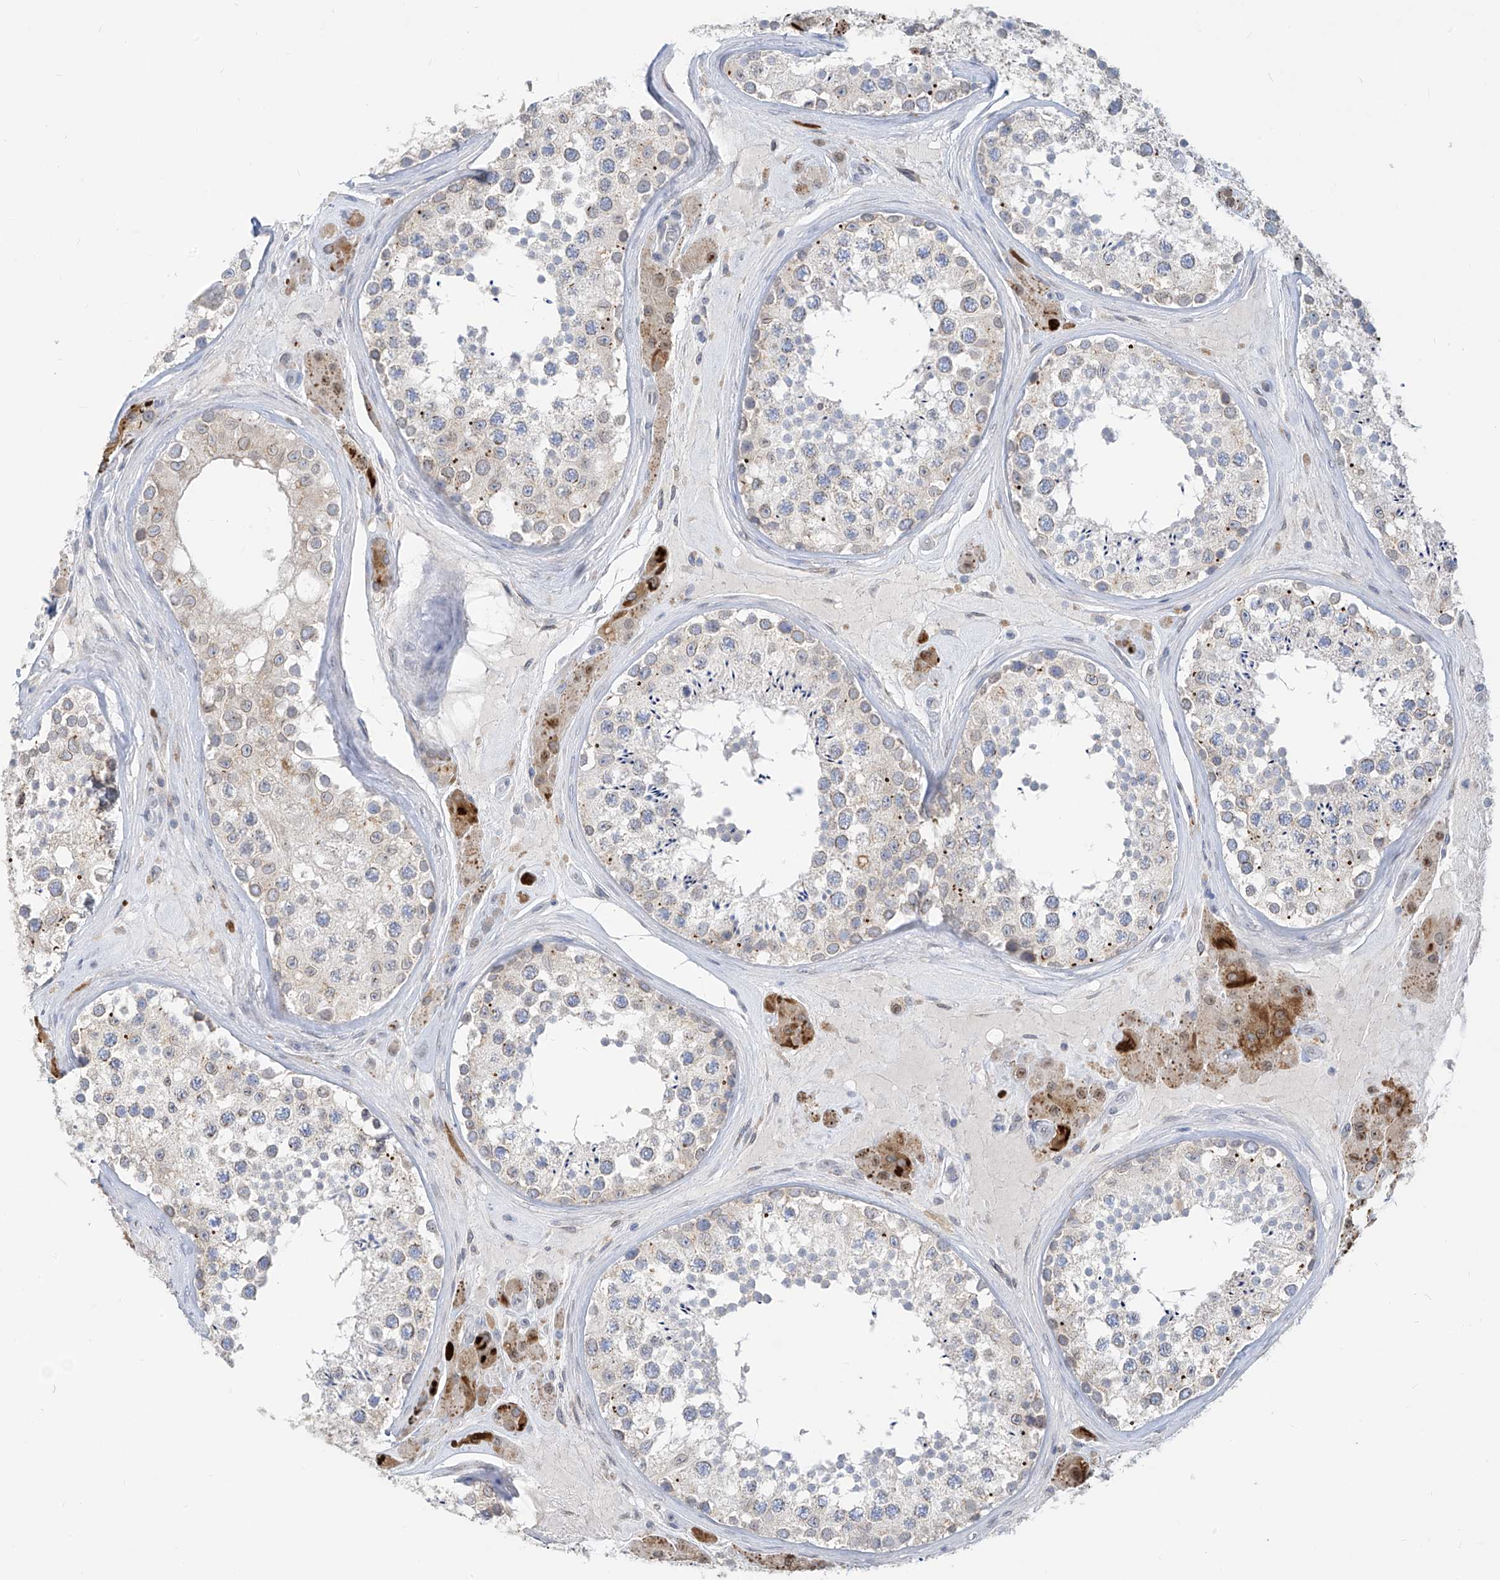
{"staining": {"intensity": "strong", "quantity": "<25%", "location": "cytoplasmic/membranous"}, "tissue": "testis", "cell_type": "Cells in seminiferous ducts", "image_type": "normal", "snomed": [{"axis": "morphology", "description": "Normal tissue, NOS"}, {"axis": "topography", "description": "Testis"}], "caption": "The micrograph exhibits immunohistochemical staining of benign testis. There is strong cytoplasmic/membranous expression is appreciated in about <25% of cells in seminiferous ducts.", "gene": "KRTAP25", "patient": {"sex": "male", "age": 46}}